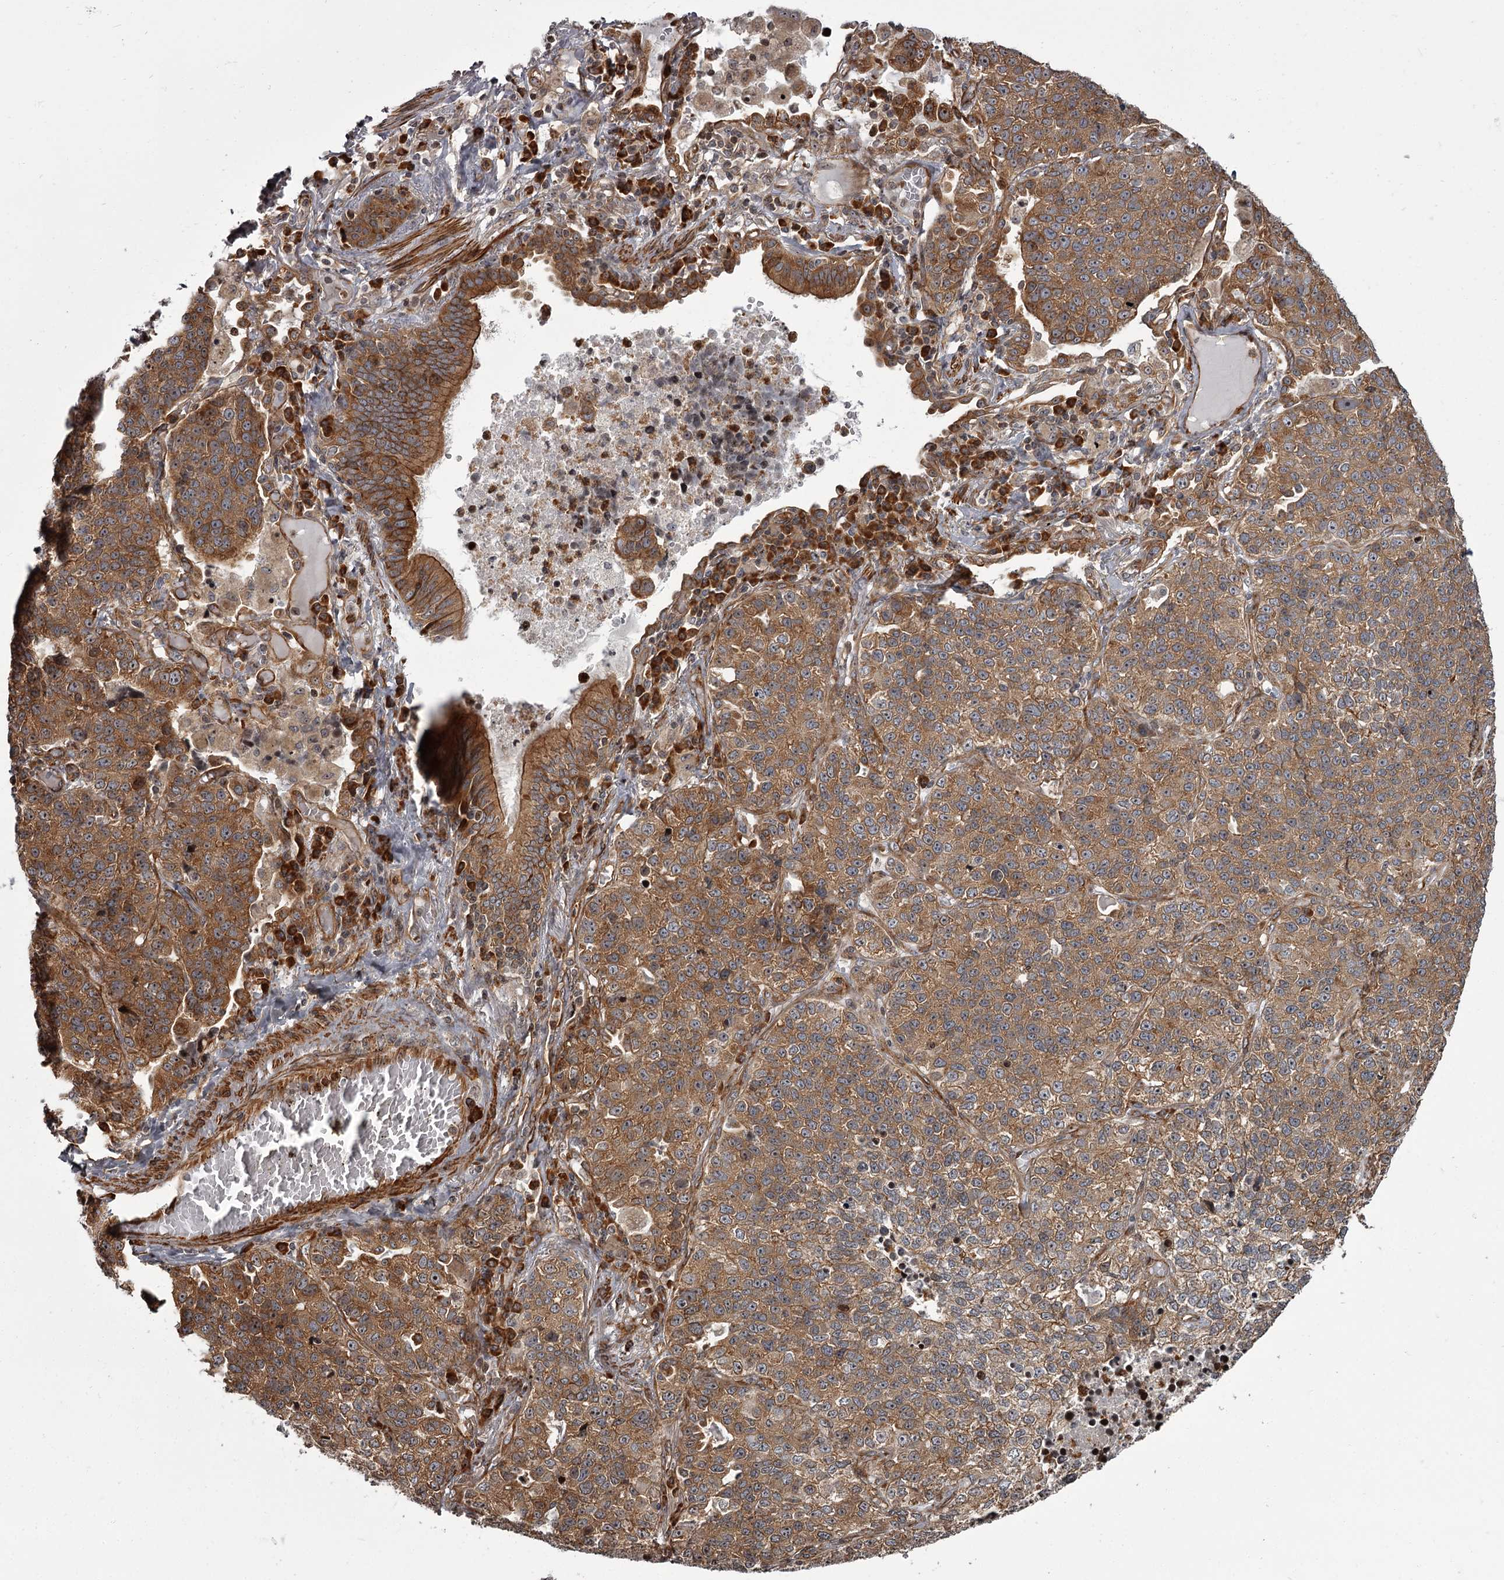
{"staining": {"intensity": "moderate", "quantity": ">75%", "location": "cytoplasmic/membranous"}, "tissue": "lung cancer", "cell_type": "Tumor cells", "image_type": "cancer", "snomed": [{"axis": "morphology", "description": "Adenocarcinoma, NOS"}, {"axis": "topography", "description": "Lung"}], "caption": "Protein expression by IHC displays moderate cytoplasmic/membranous positivity in approximately >75% of tumor cells in lung cancer.", "gene": "THAP9", "patient": {"sex": "male", "age": 49}}